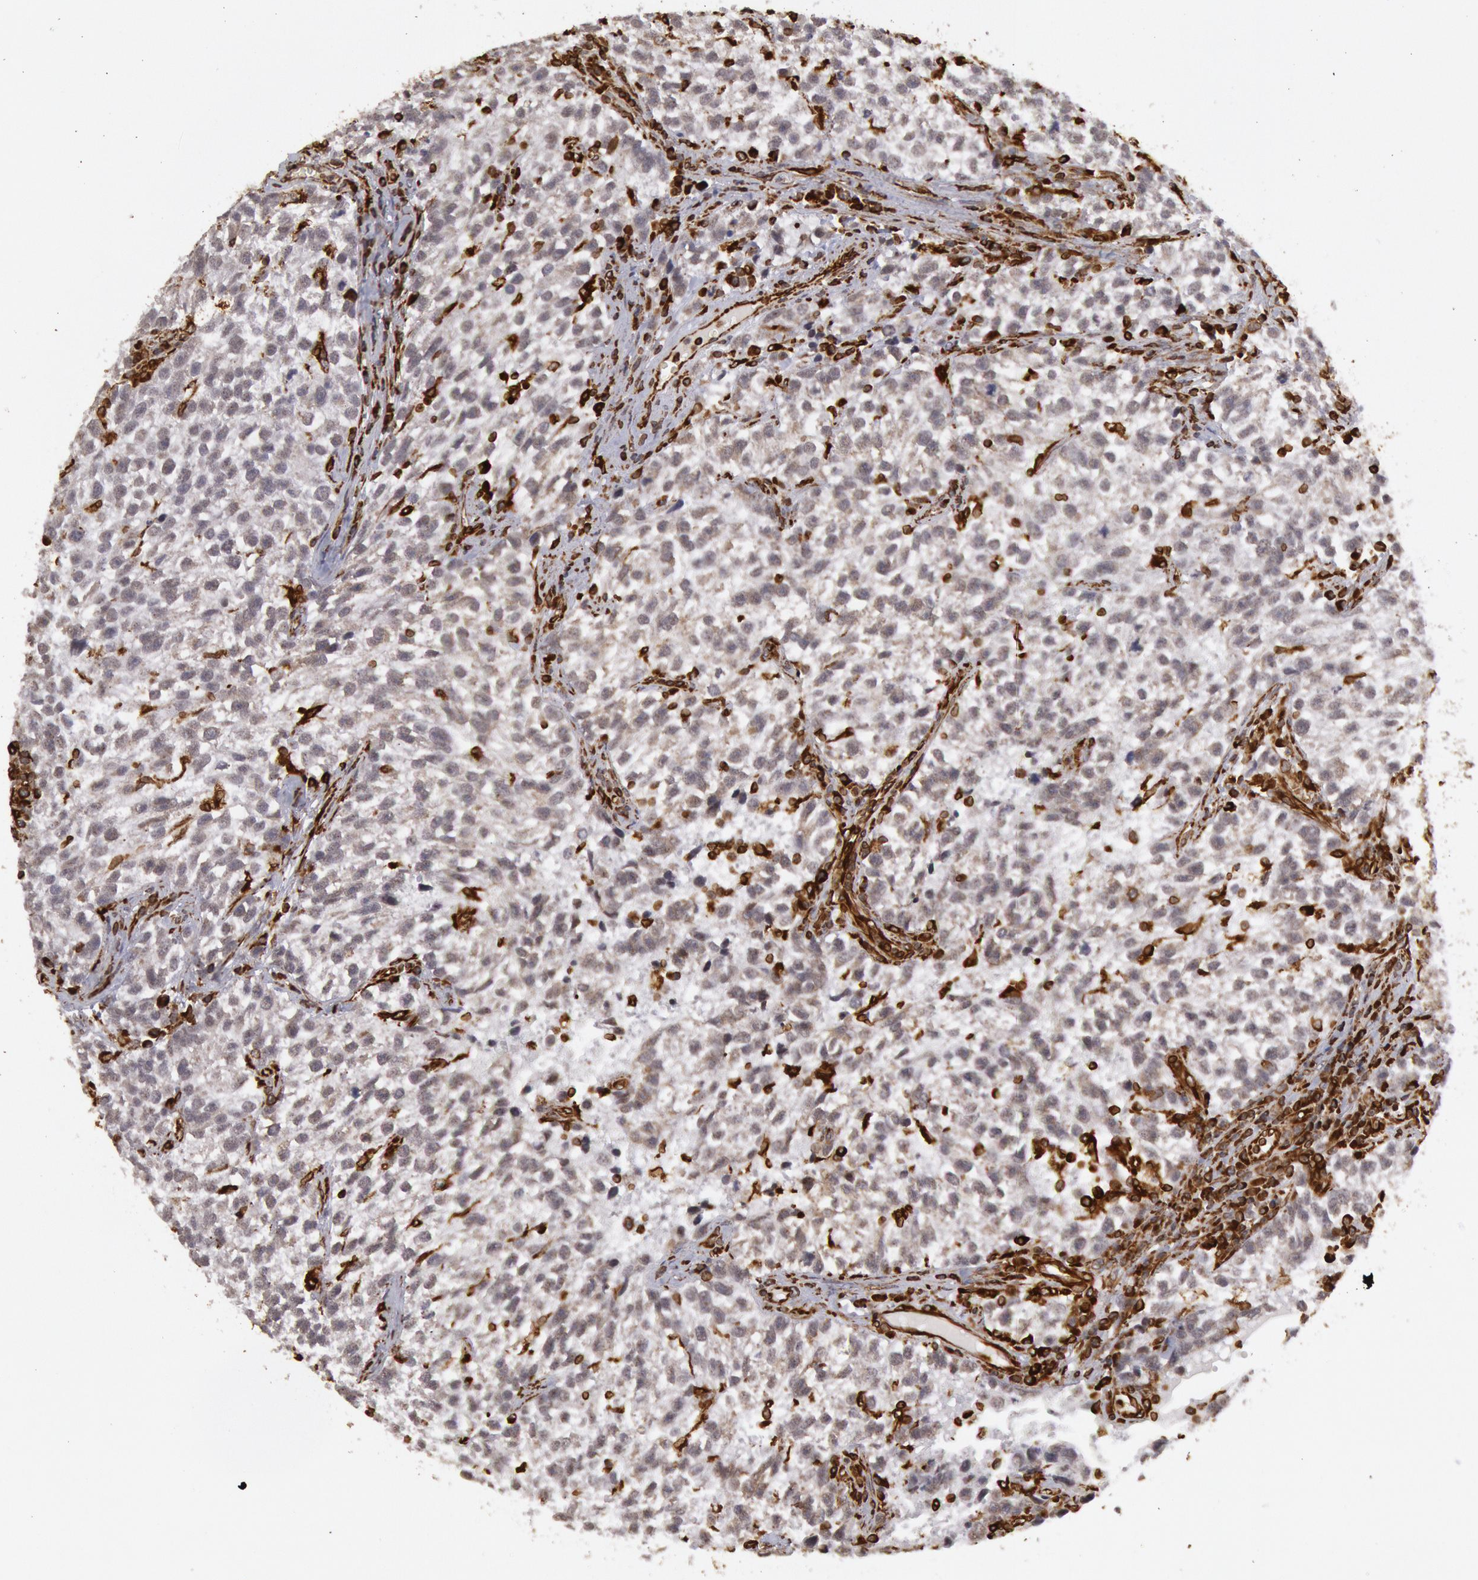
{"staining": {"intensity": "negative", "quantity": "none", "location": "none"}, "tissue": "testis cancer", "cell_type": "Tumor cells", "image_type": "cancer", "snomed": [{"axis": "morphology", "description": "Seminoma, NOS"}, {"axis": "topography", "description": "Testis"}], "caption": "Immunohistochemistry (IHC) histopathology image of neoplastic tissue: testis seminoma stained with DAB (3,3'-diaminobenzidine) shows no significant protein positivity in tumor cells.", "gene": "TAP2", "patient": {"sex": "male", "age": 38}}